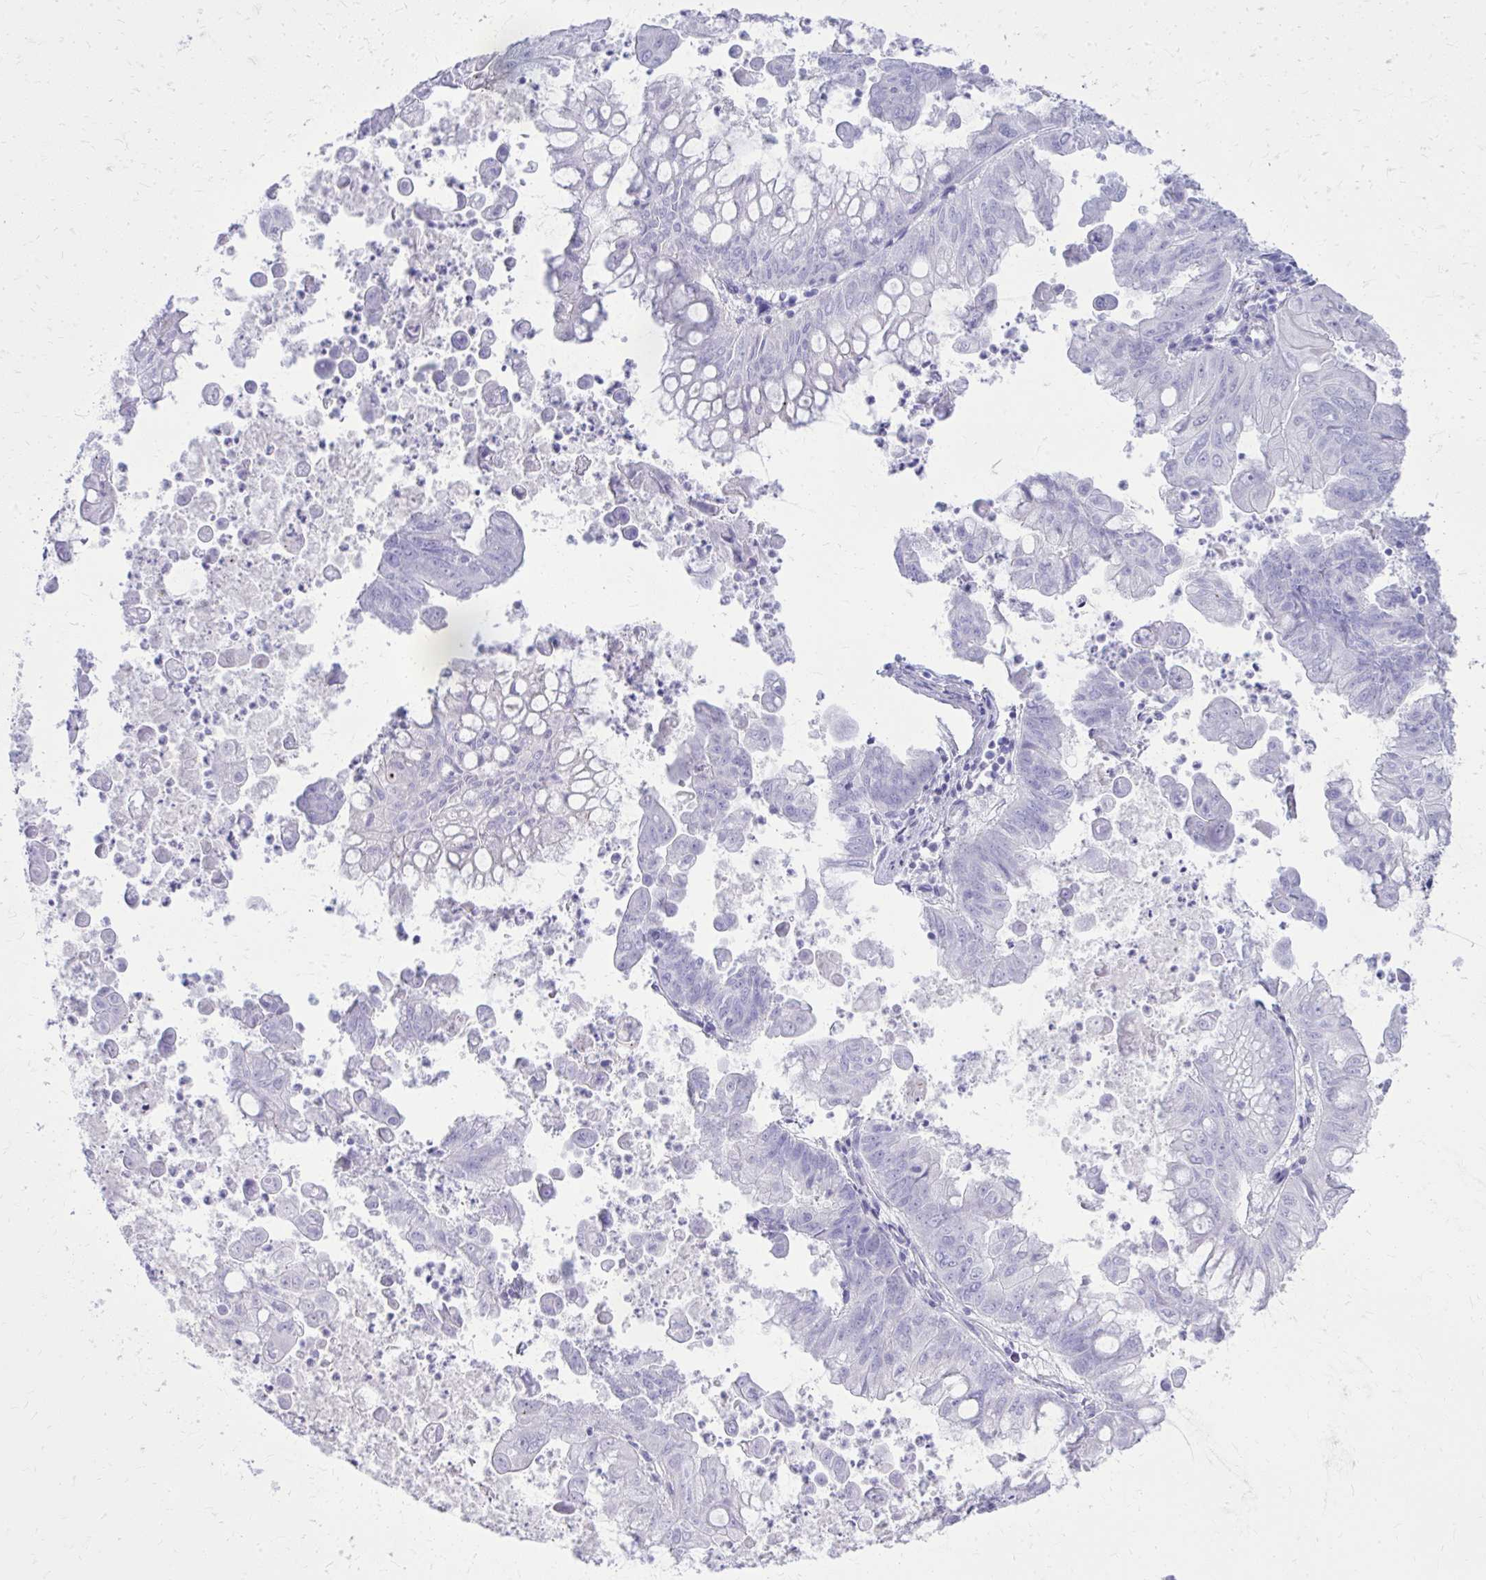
{"staining": {"intensity": "negative", "quantity": "none", "location": "none"}, "tissue": "stomach cancer", "cell_type": "Tumor cells", "image_type": "cancer", "snomed": [{"axis": "morphology", "description": "Adenocarcinoma, NOS"}, {"axis": "topography", "description": "Stomach, upper"}], "caption": "This is an immunohistochemistry histopathology image of human stomach adenocarcinoma. There is no expression in tumor cells.", "gene": "BCL6B", "patient": {"sex": "male", "age": 80}}